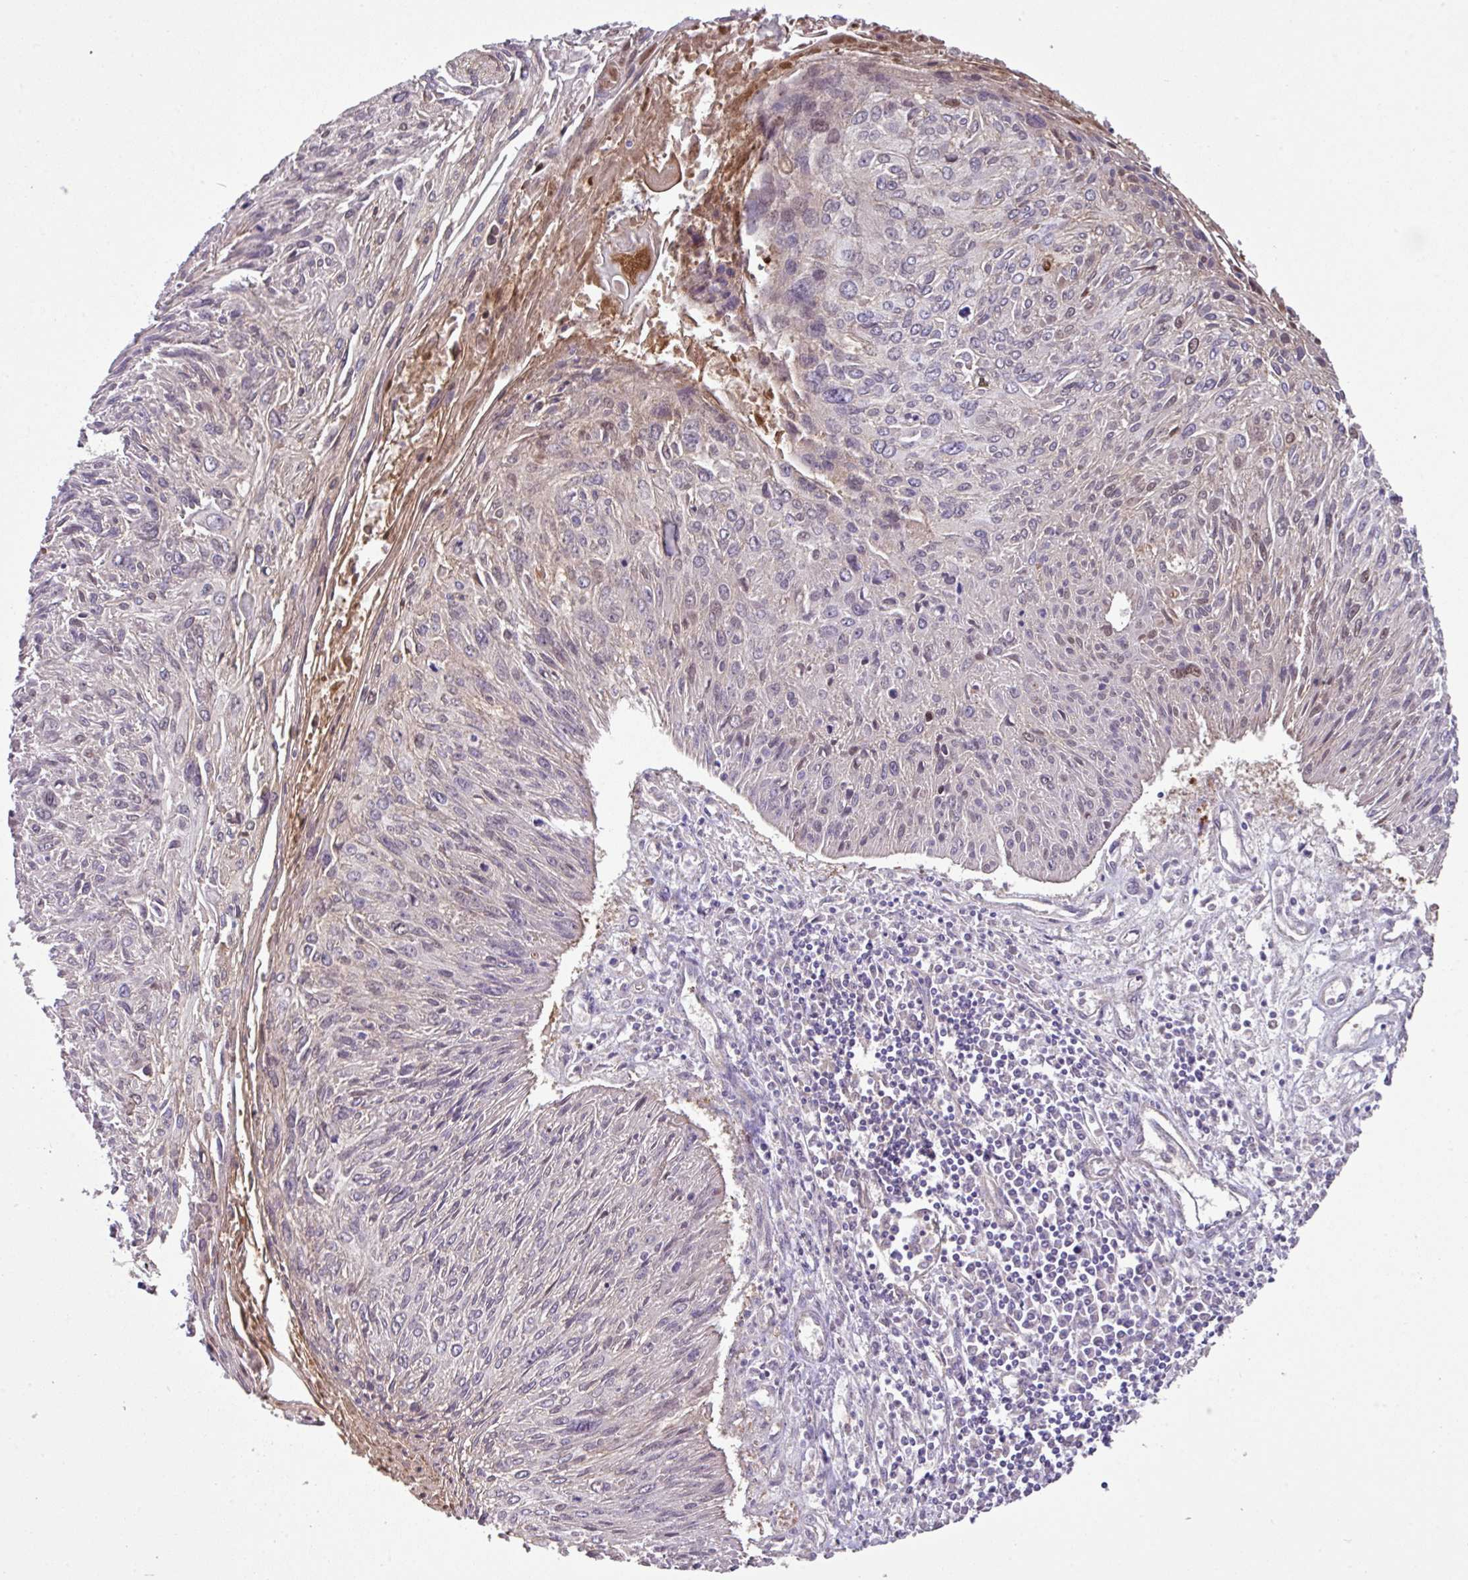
{"staining": {"intensity": "negative", "quantity": "none", "location": "none"}, "tissue": "cervical cancer", "cell_type": "Tumor cells", "image_type": "cancer", "snomed": [{"axis": "morphology", "description": "Squamous cell carcinoma, NOS"}, {"axis": "topography", "description": "Cervix"}], "caption": "An IHC micrograph of squamous cell carcinoma (cervical) is shown. There is no staining in tumor cells of squamous cell carcinoma (cervical).", "gene": "SLC23A2", "patient": {"sex": "female", "age": 51}}